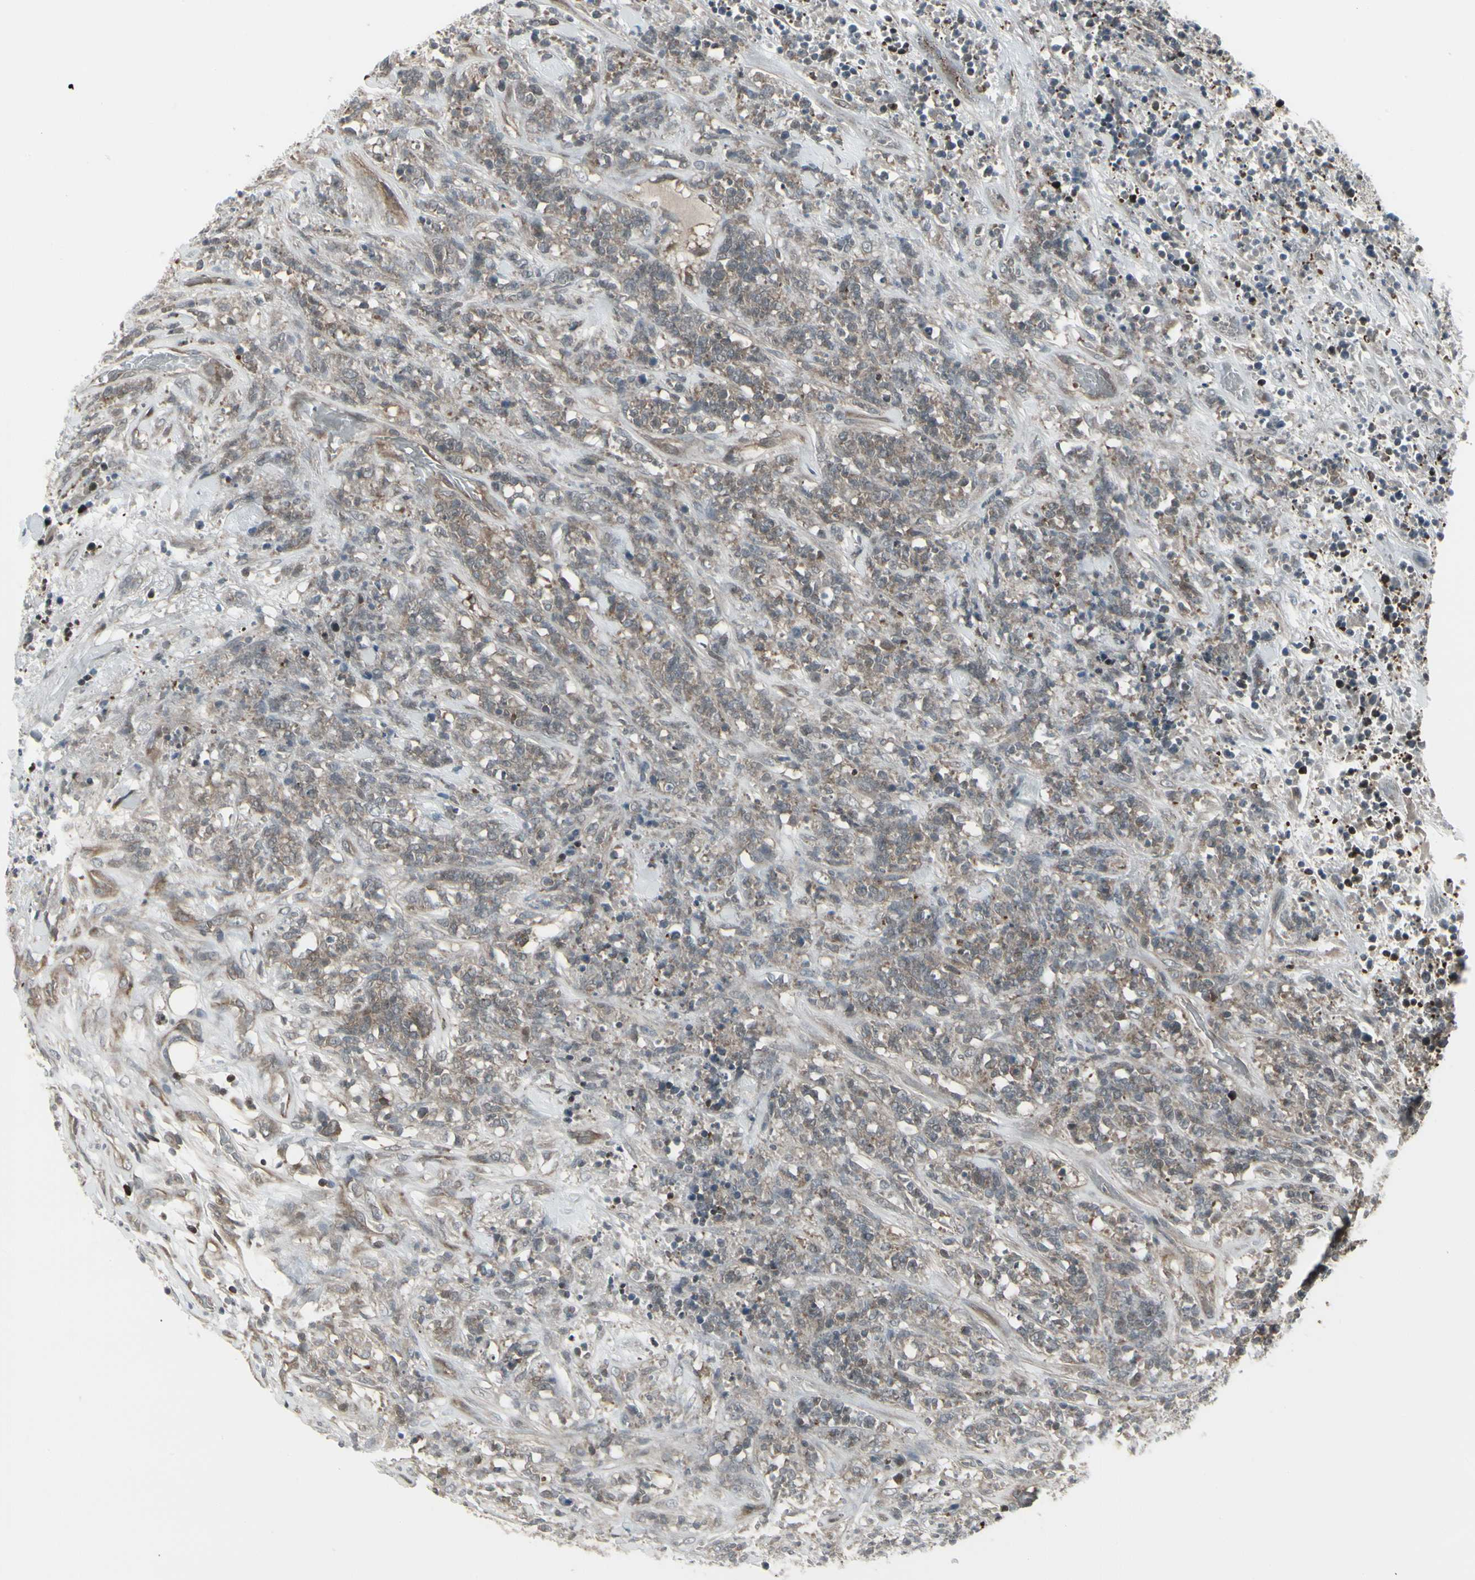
{"staining": {"intensity": "weak", "quantity": "25%-75%", "location": "cytoplasmic/membranous"}, "tissue": "lymphoma", "cell_type": "Tumor cells", "image_type": "cancer", "snomed": [{"axis": "morphology", "description": "Malignant lymphoma, non-Hodgkin's type, High grade"}, {"axis": "topography", "description": "Soft tissue"}], "caption": "Immunohistochemical staining of lymphoma demonstrates low levels of weak cytoplasmic/membranous protein expression in about 25%-75% of tumor cells. The staining is performed using DAB brown chromogen to label protein expression. The nuclei are counter-stained blue using hematoxylin.", "gene": "IGFBP6", "patient": {"sex": "male", "age": 18}}